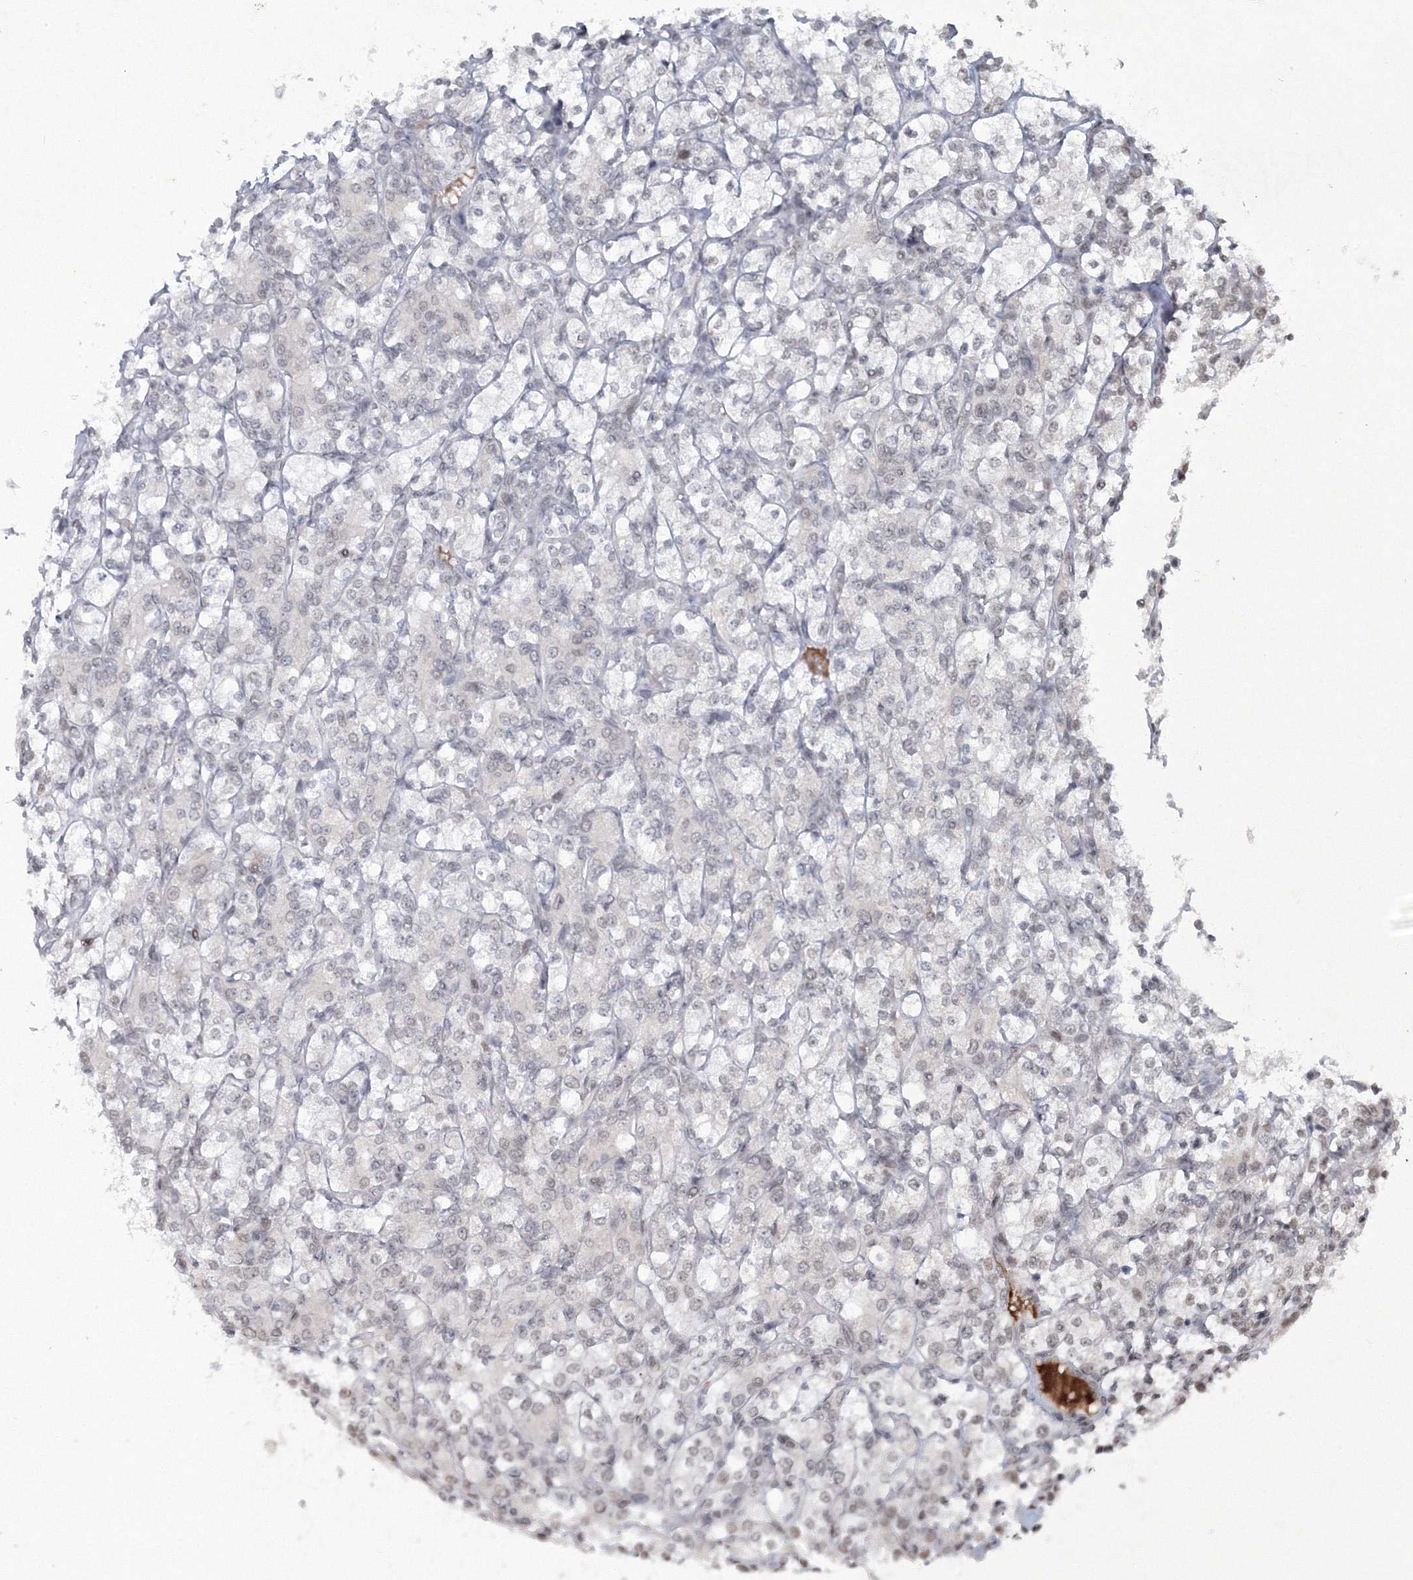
{"staining": {"intensity": "negative", "quantity": "none", "location": "none"}, "tissue": "renal cancer", "cell_type": "Tumor cells", "image_type": "cancer", "snomed": [{"axis": "morphology", "description": "Adenocarcinoma, NOS"}, {"axis": "topography", "description": "Kidney"}], "caption": "High power microscopy micrograph of an immunohistochemistry (IHC) photomicrograph of renal adenocarcinoma, revealing no significant positivity in tumor cells.", "gene": "C3orf33", "patient": {"sex": "male", "age": 77}}